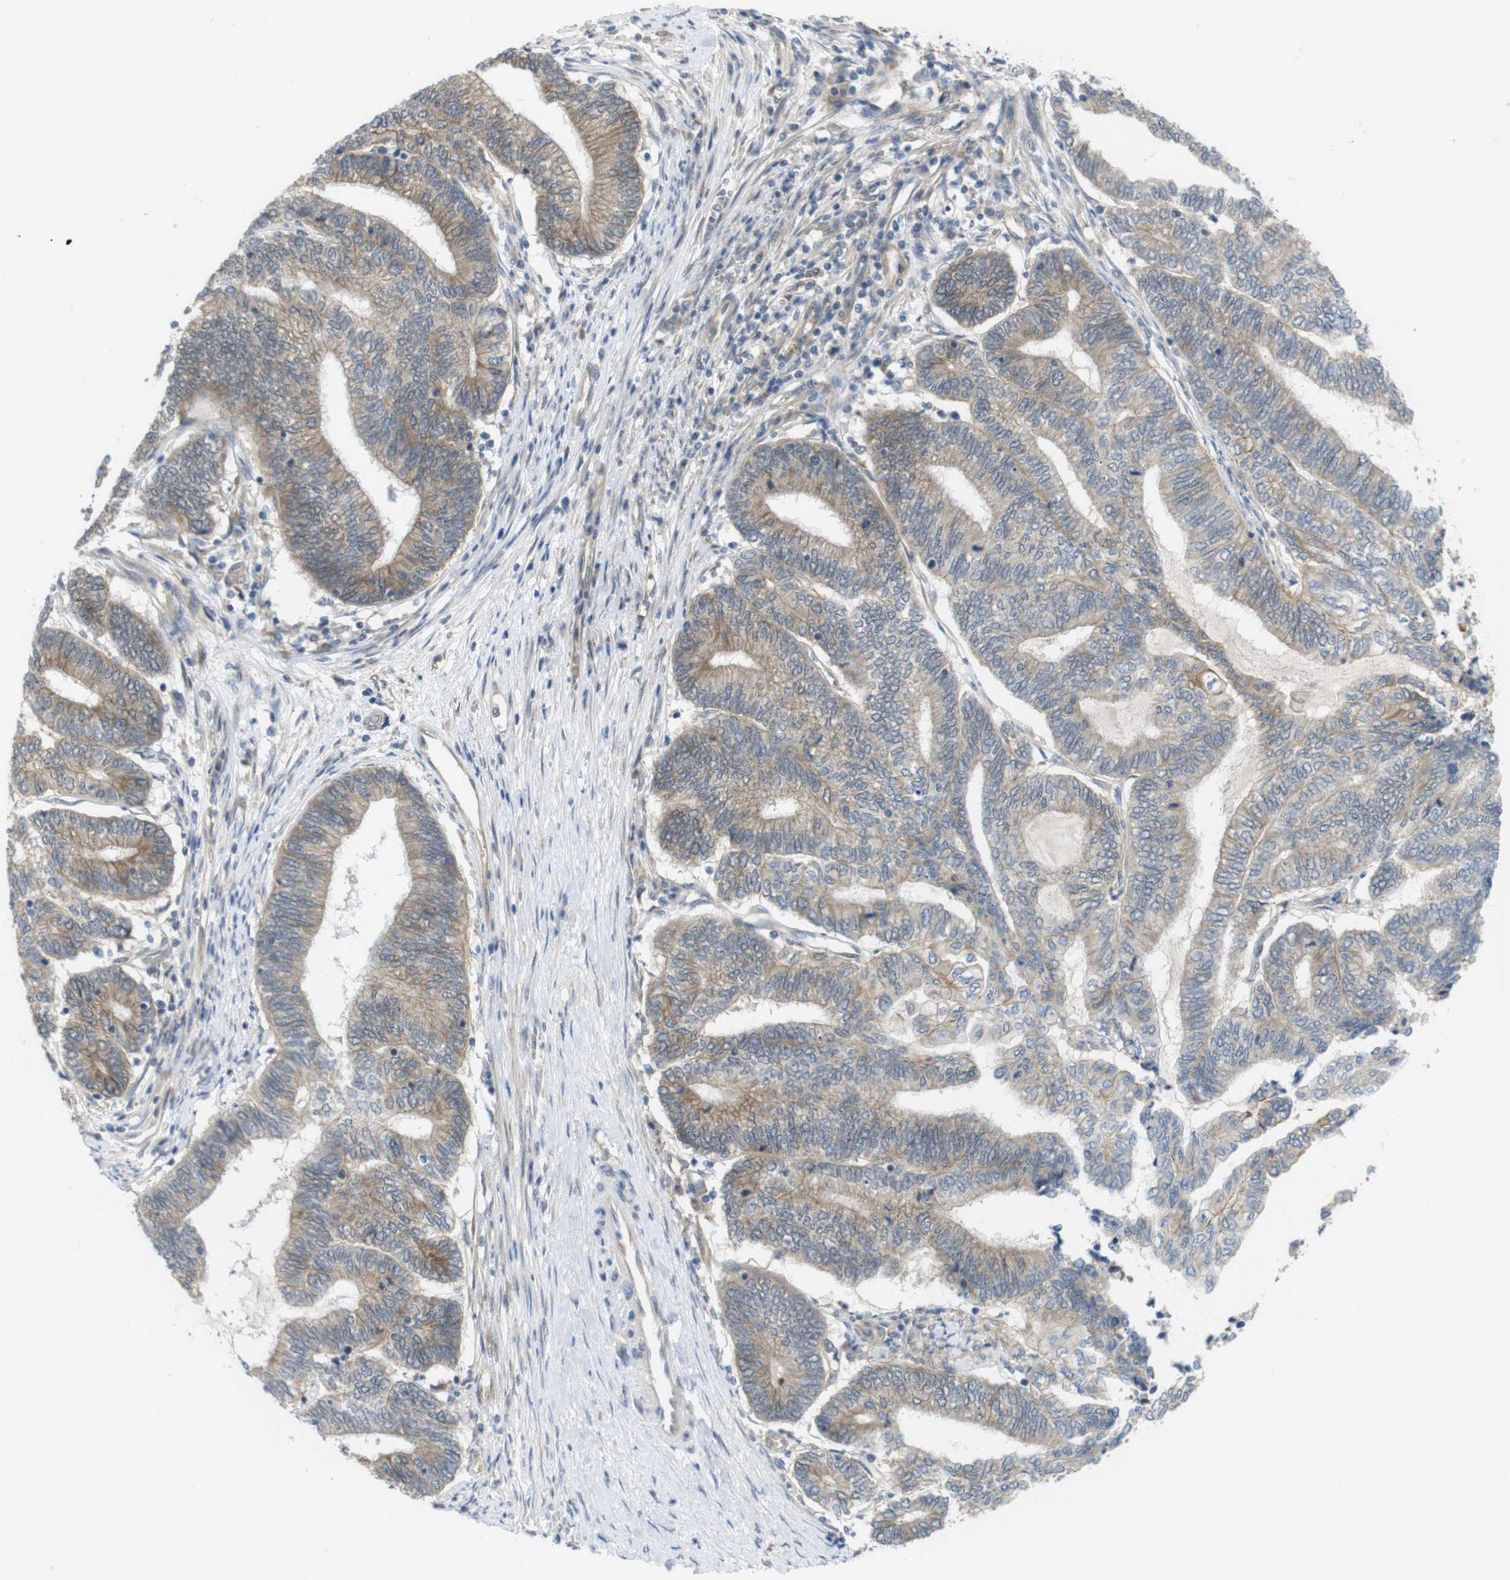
{"staining": {"intensity": "weak", "quantity": ">75%", "location": "cytoplasmic/membranous"}, "tissue": "endometrial cancer", "cell_type": "Tumor cells", "image_type": "cancer", "snomed": [{"axis": "morphology", "description": "Adenocarcinoma, NOS"}, {"axis": "topography", "description": "Uterus"}, {"axis": "topography", "description": "Endometrium"}], "caption": "Immunohistochemical staining of endometrial cancer (adenocarcinoma) demonstrates low levels of weak cytoplasmic/membranous staining in about >75% of tumor cells.", "gene": "ZDHHC5", "patient": {"sex": "female", "age": 70}}